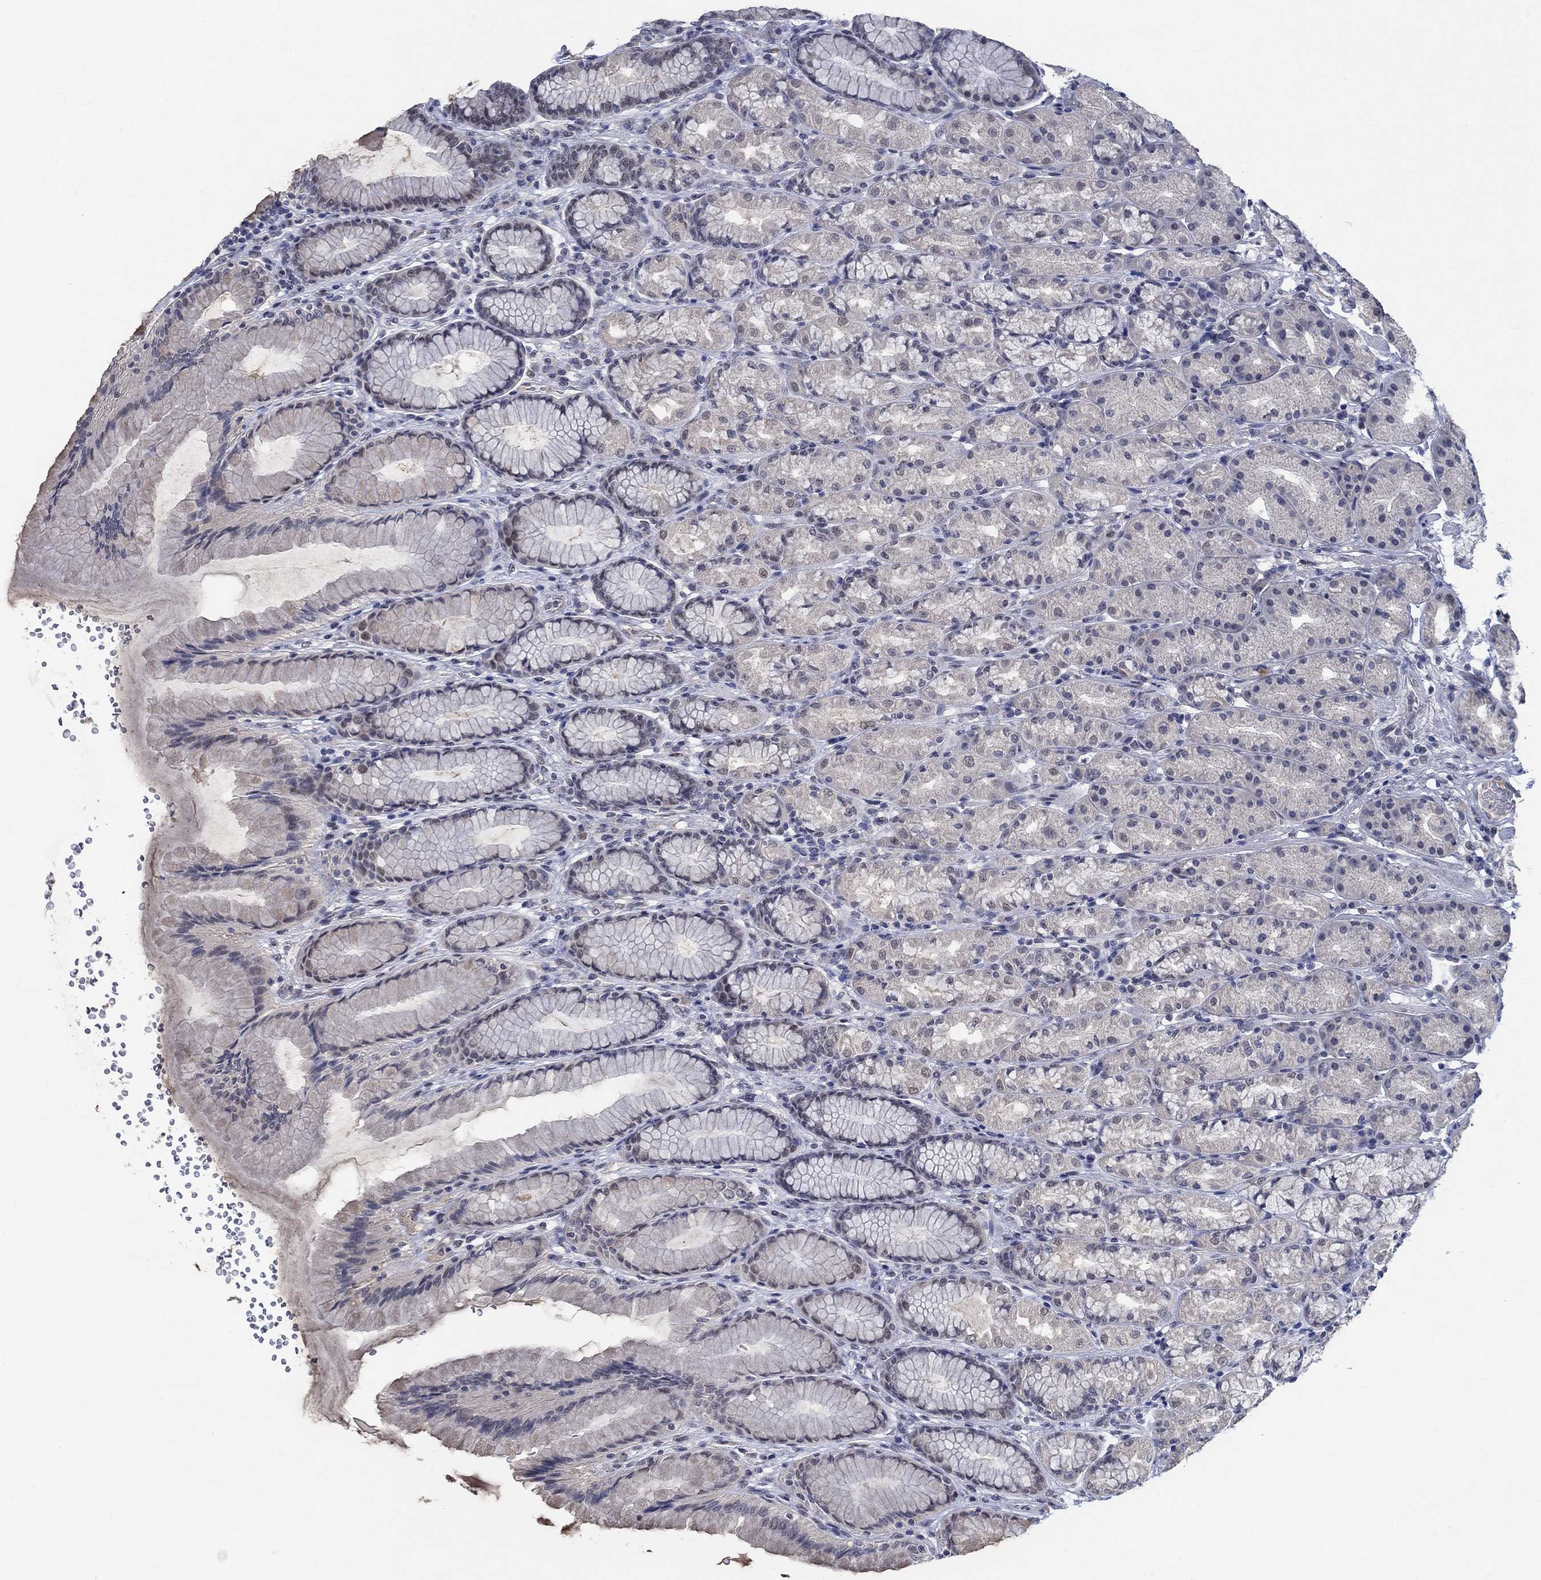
{"staining": {"intensity": "weak", "quantity": "<25%", "location": "cytoplasmic/membranous"}, "tissue": "stomach", "cell_type": "Glandular cells", "image_type": "normal", "snomed": [{"axis": "morphology", "description": "Normal tissue, NOS"}, {"axis": "morphology", "description": "Adenocarcinoma, NOS"}, {"axis": "topography", "description": "Stomach"}], "caption": "Histopathology image shows no significant protein expression in glandular cells of unremarkable stomach. Nuclei are stained in blue.", "gene": "HTN1", "patient": {"sex": "female", "age": 79}}